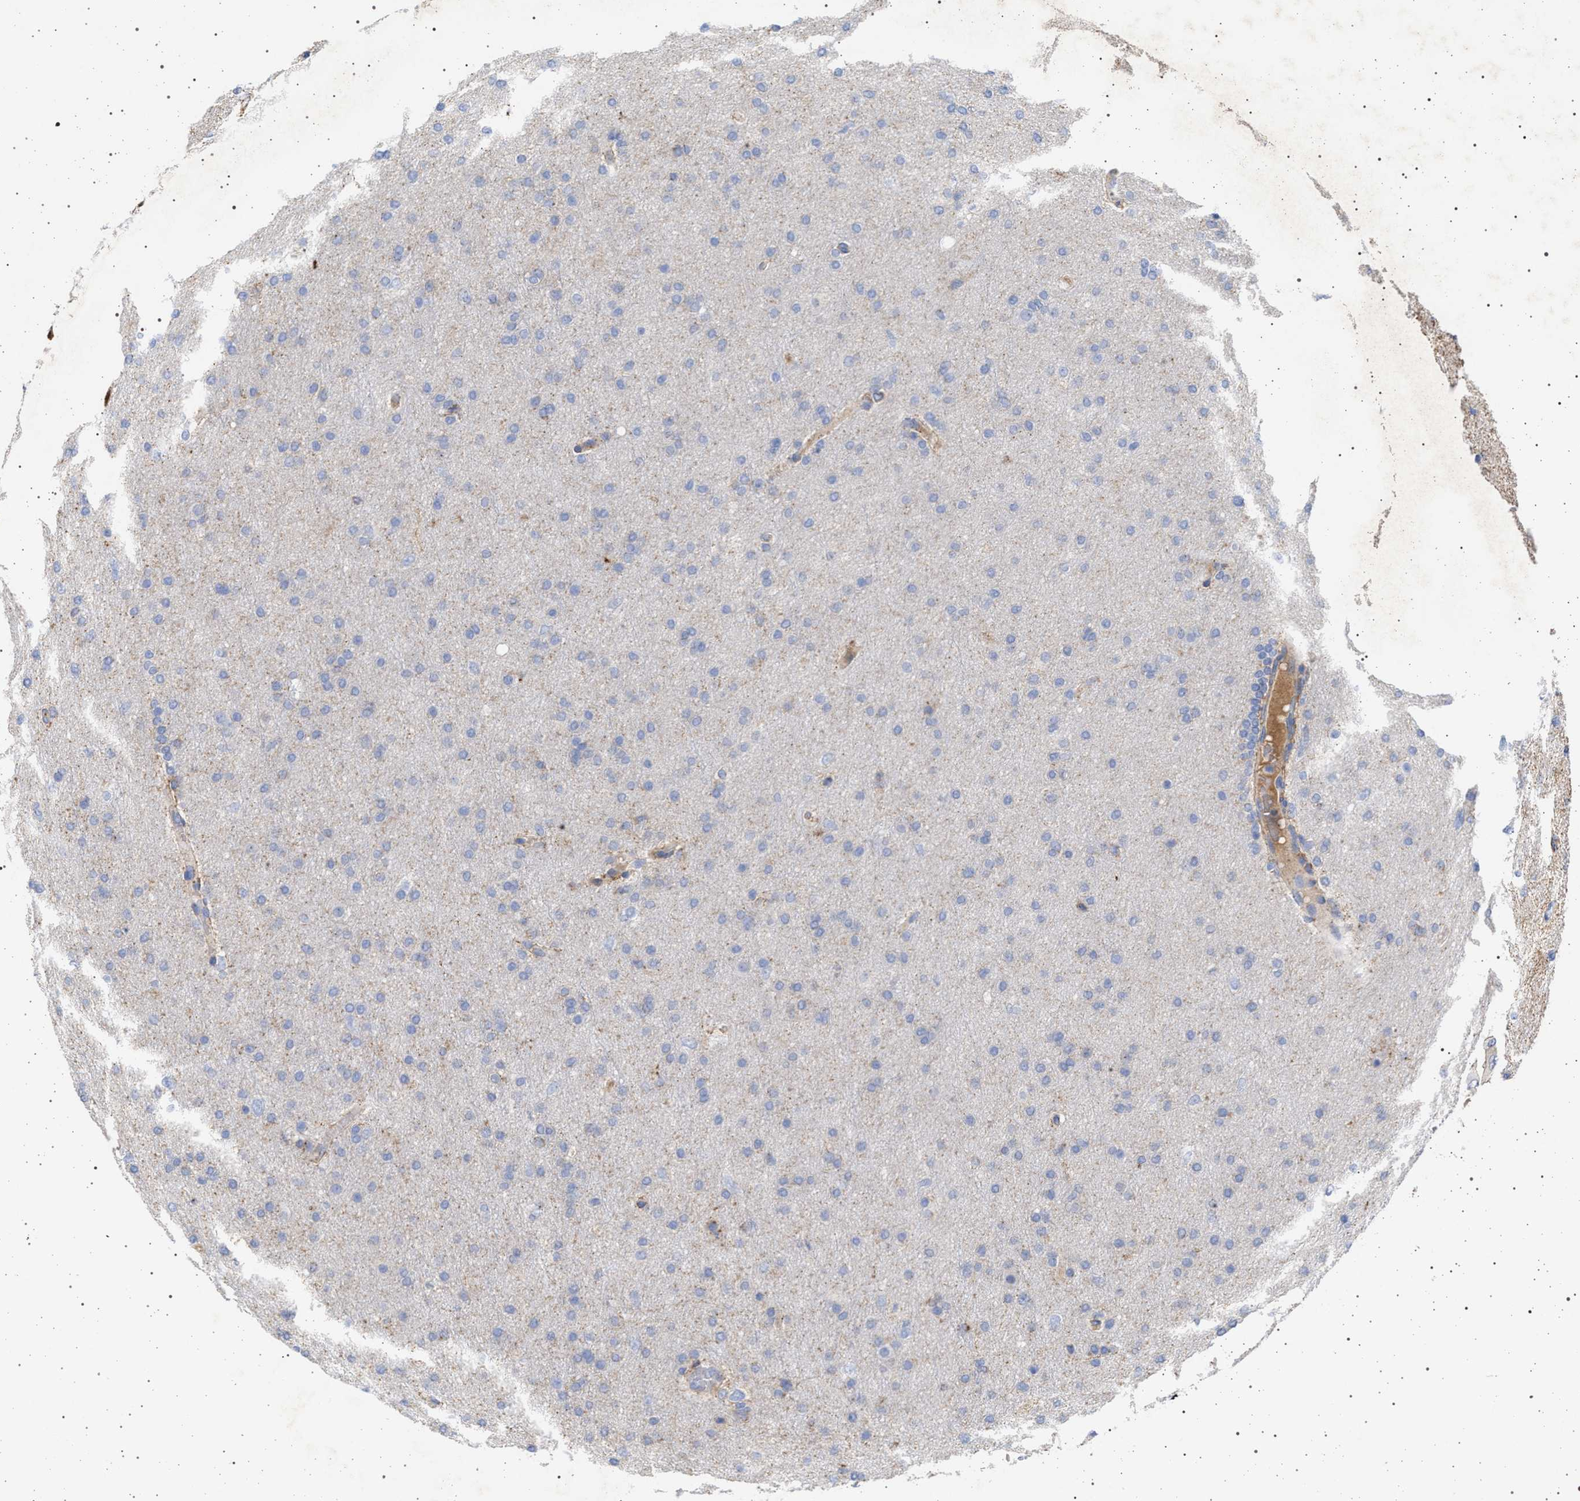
{"staining": {"intensity": "negative", "quantity": "none", "location": "none"}, "tissue": "glioma", "cell_type": "Tumor cells", "image_type": "cancer", "snomed": [{"axis": "morphology", "description": "Glioma, malignant, High grade"}, {"axis": "topography", "description": "Cerebral cortex"}], "caption": "A high-resolution image shows IHC staining of malignant glioma (high-grade), which exhibits no significant staining in tumor cells.", "gene": "PLG", "patient": {"sex": "female", "age": 36}}